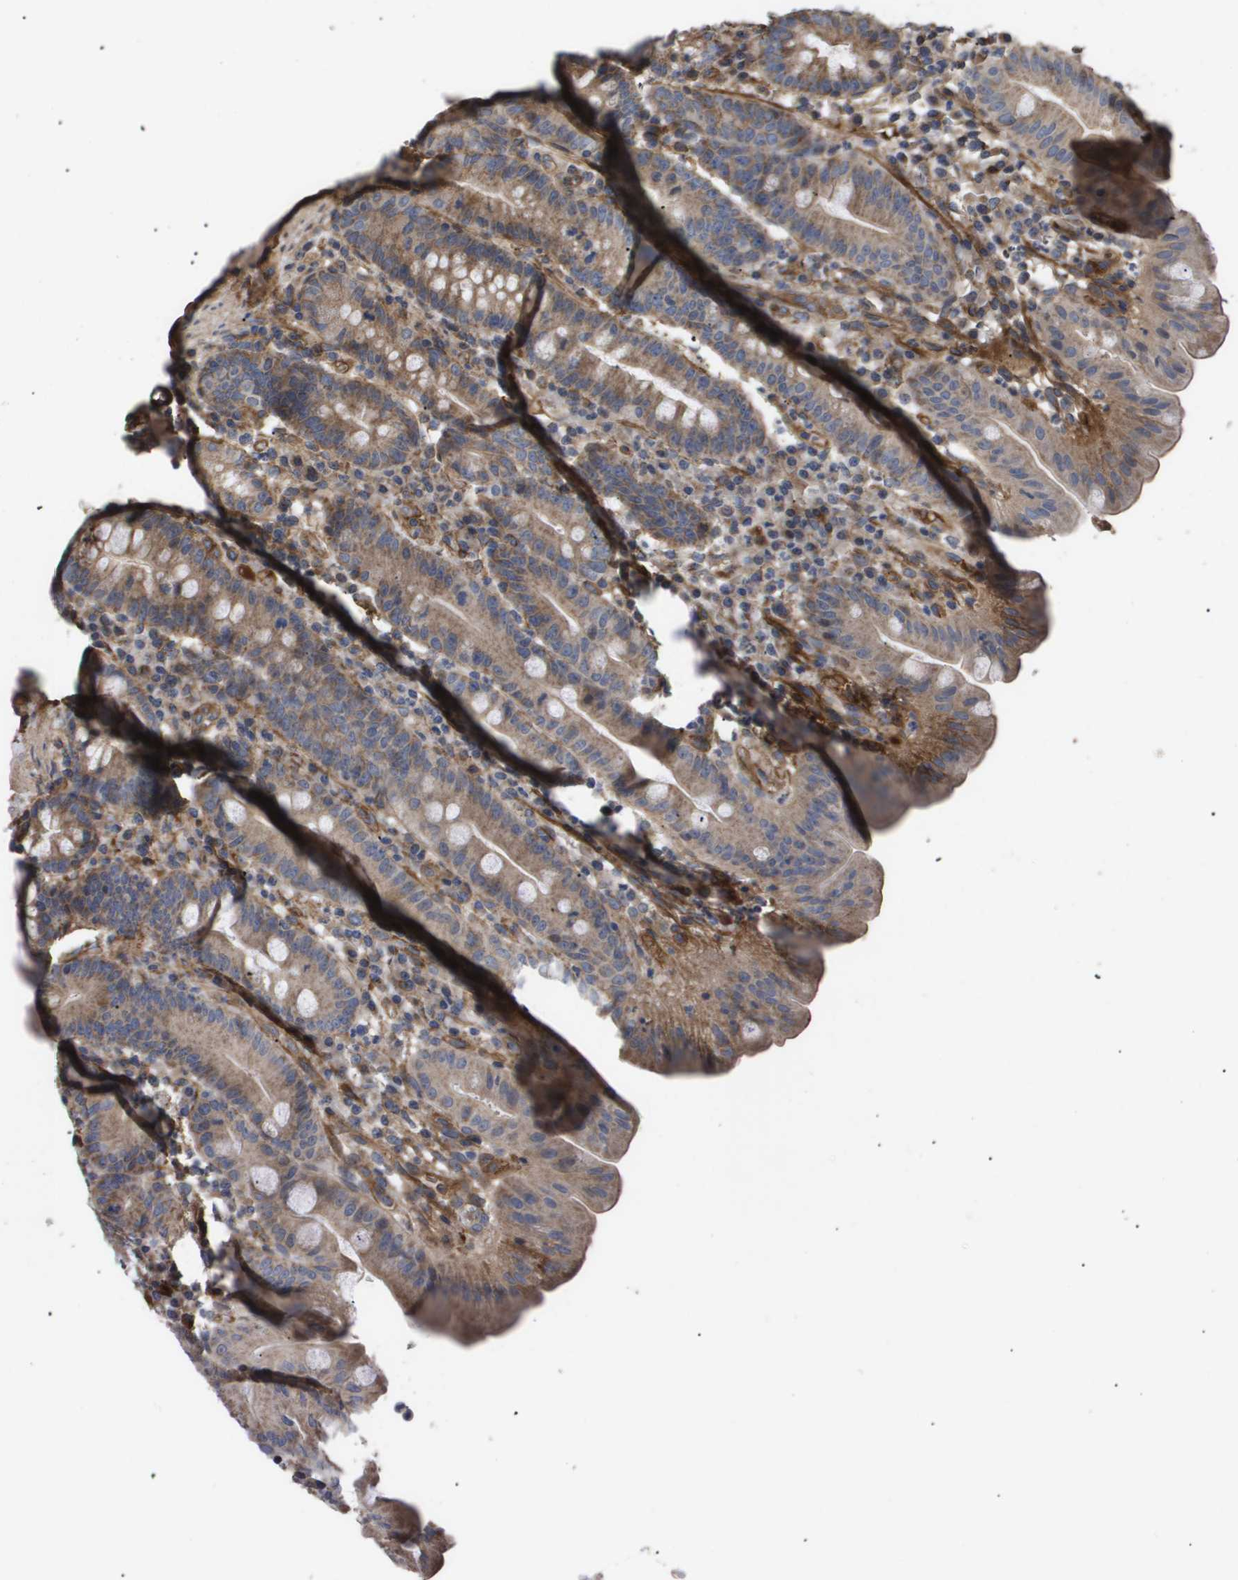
{"staining": {"intensity": "moderate", "quantity": ">75%", "location": "cytoplasmic/membranous"}, "tissue": "duodenum", "cell_type": "Glandular cells", "image_type": "normal", "snomed": [{"axis": "morphology", "description": "Normal tissue, NOS"}, {"axis": "topography", "description": "Duodenum"}], "caption": "Protein staining of benign duodenum reveals moderate cytoplasmic/membranous positivity in approximately >75% of glandular cells.", "gene": "TNS1", "patient": {"sex": "male", "age": 50}}